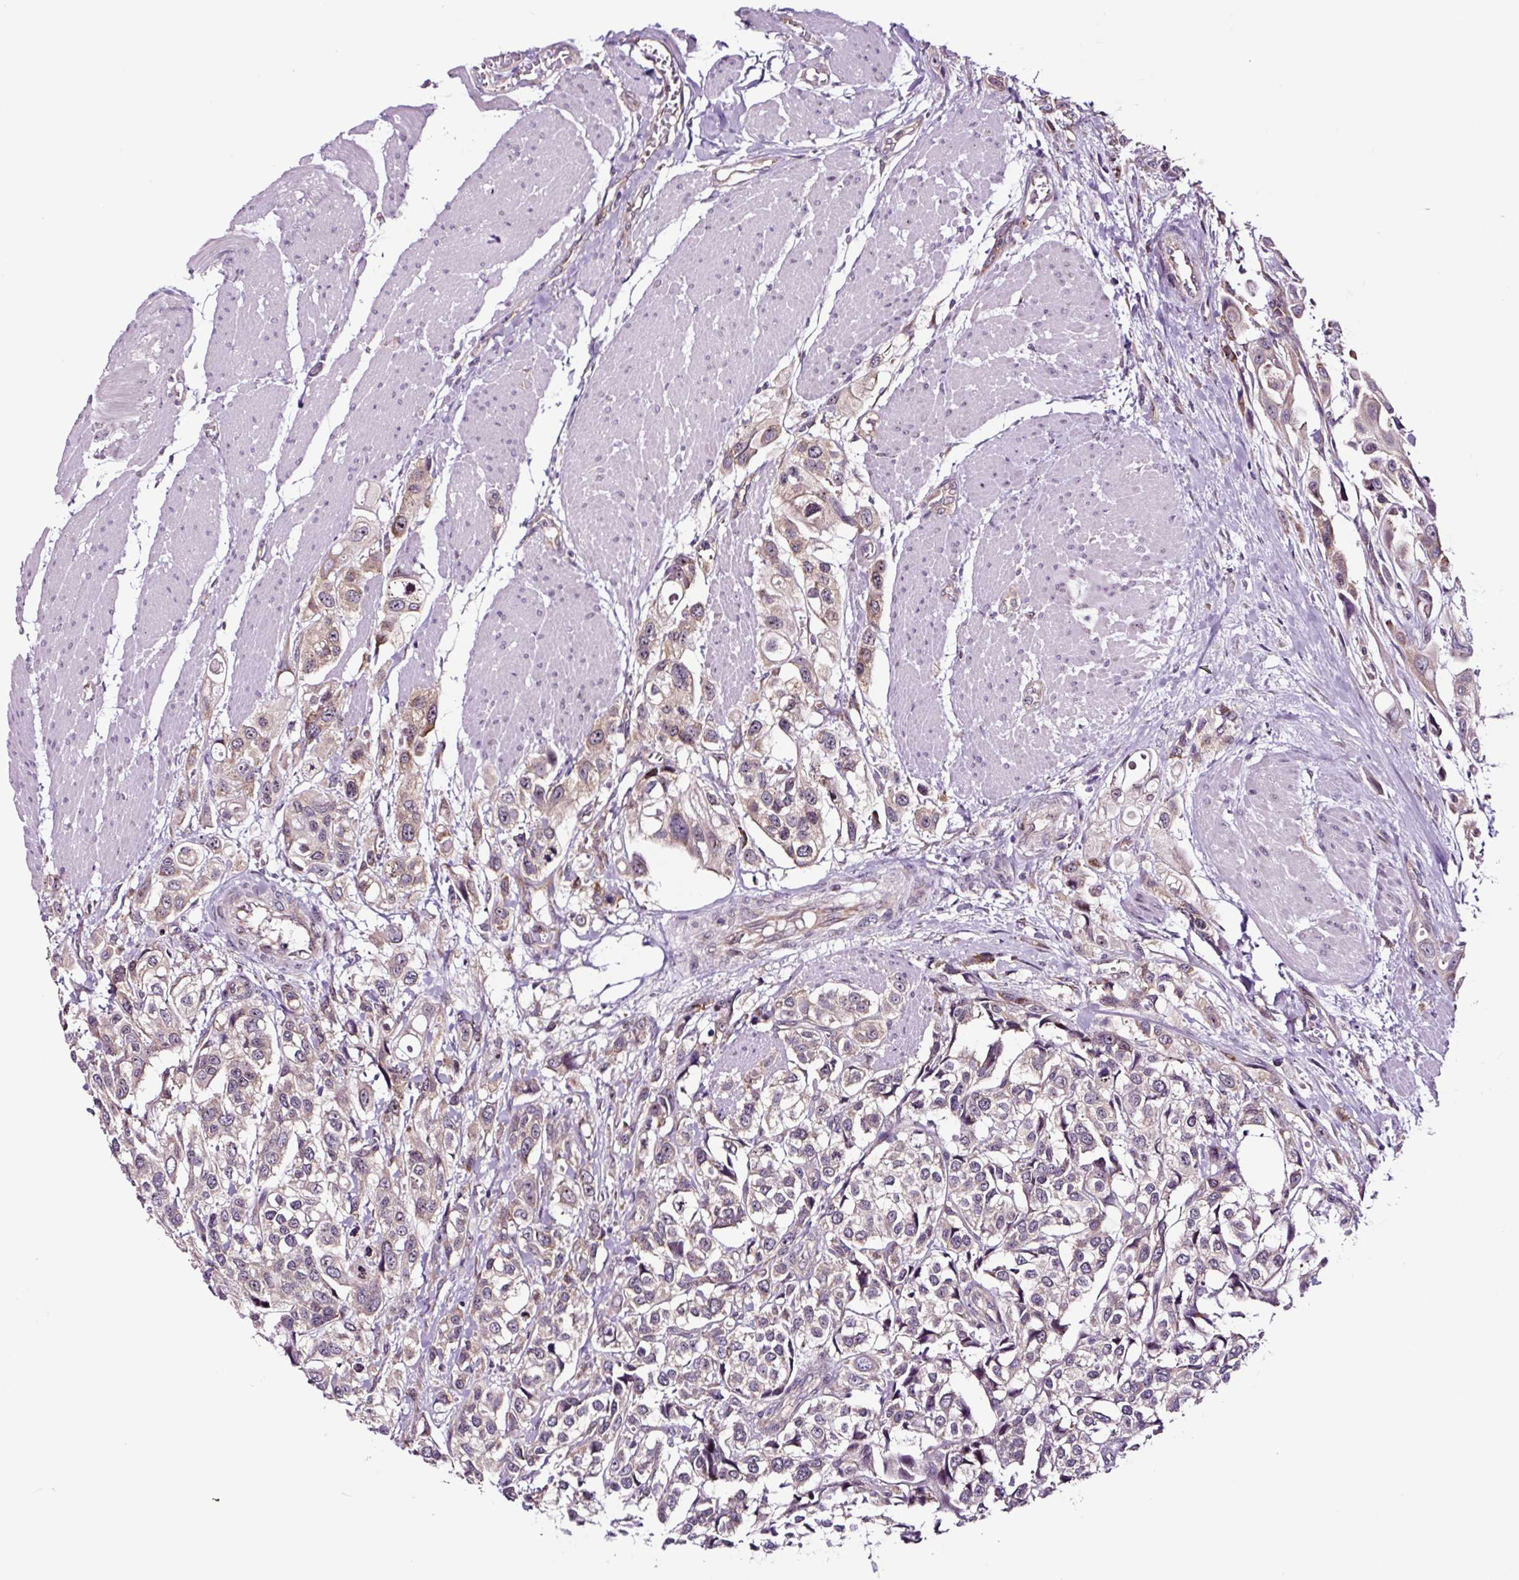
{"staining": {"intensity": "weak", "quantity": "25%-75%", "location": "cytoplasmic/membranous,nuclear"}, "tissue": "urothelial cancer", "cell_type": "Tumor cells", "image_type": "cancer", "snomed": [{"axis": "morphology", "description": "Urothelial carcinoma, High grade"}, {"axis": "topography", "description": "Urinary bladder"}], "caption": "An image of urothelial carcinoma (high-grade) stained for a protein shows weak cytoplasmic/membranous and nuclear brown staining in tumor cells.", "gene": "NOM1", "patient": {"sex": "male", "age": 67}}